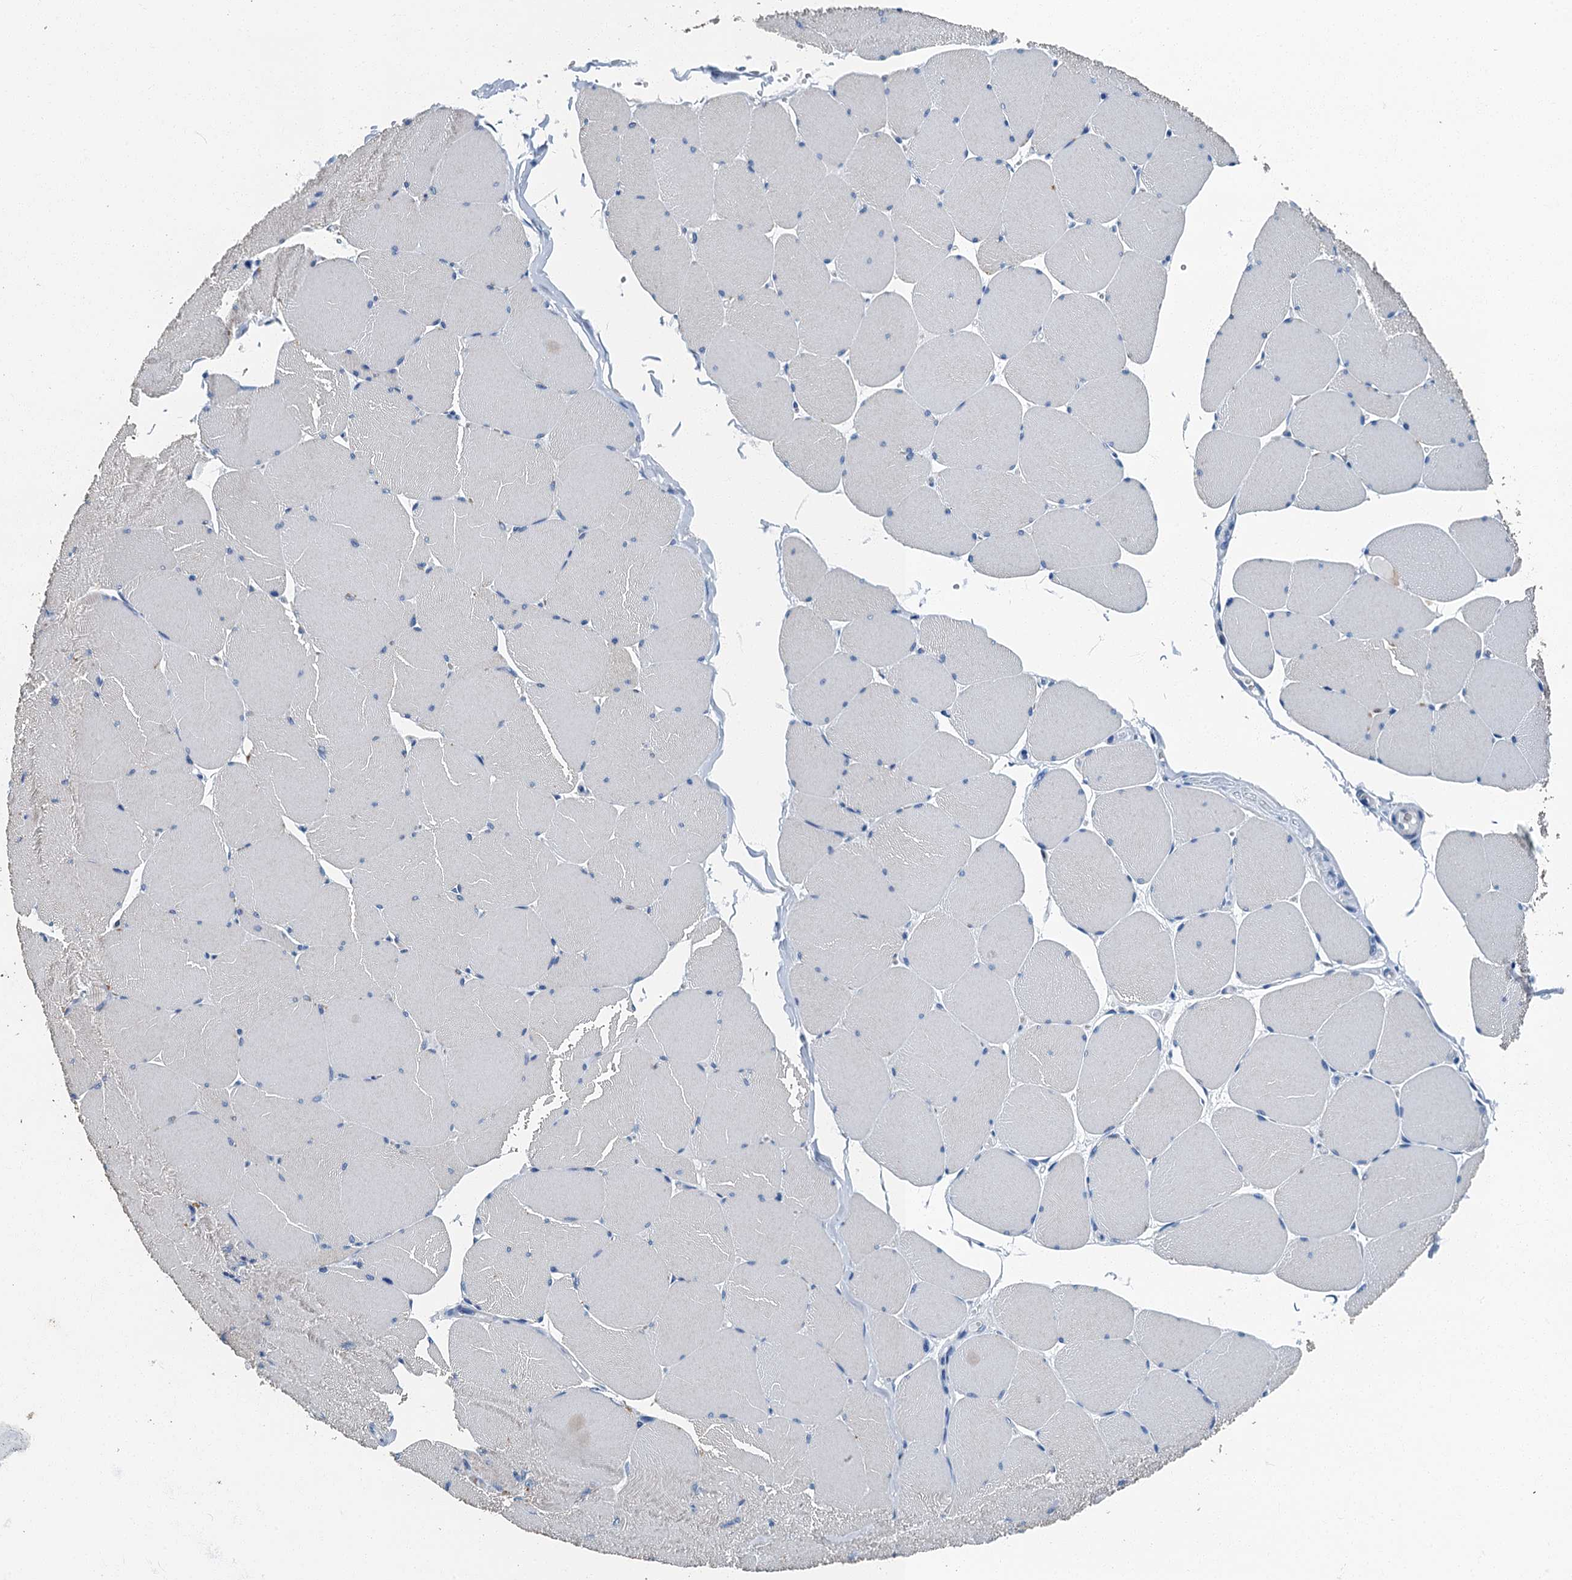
{"staining": {"intensity": "negative", "quantity": "none", "location": "none"}, "tissue": "skeletal muscle", "cell_type": "Myocytes", "image_type": "normal", "snomed": [{"axis": "morphology", "description": "Normal tissue, NOS"}, {"axis": "topography", "description": "Skeletal muscle"}, {"axis": "topography", "description": "Head-Neck"}], "caption": "This is a image of immunohistochemistry staining of benign skeletal muscle, which shows no expression in myocytes.", "gene": "GADL1", "patient": {"sex": "male", "age": 66}}